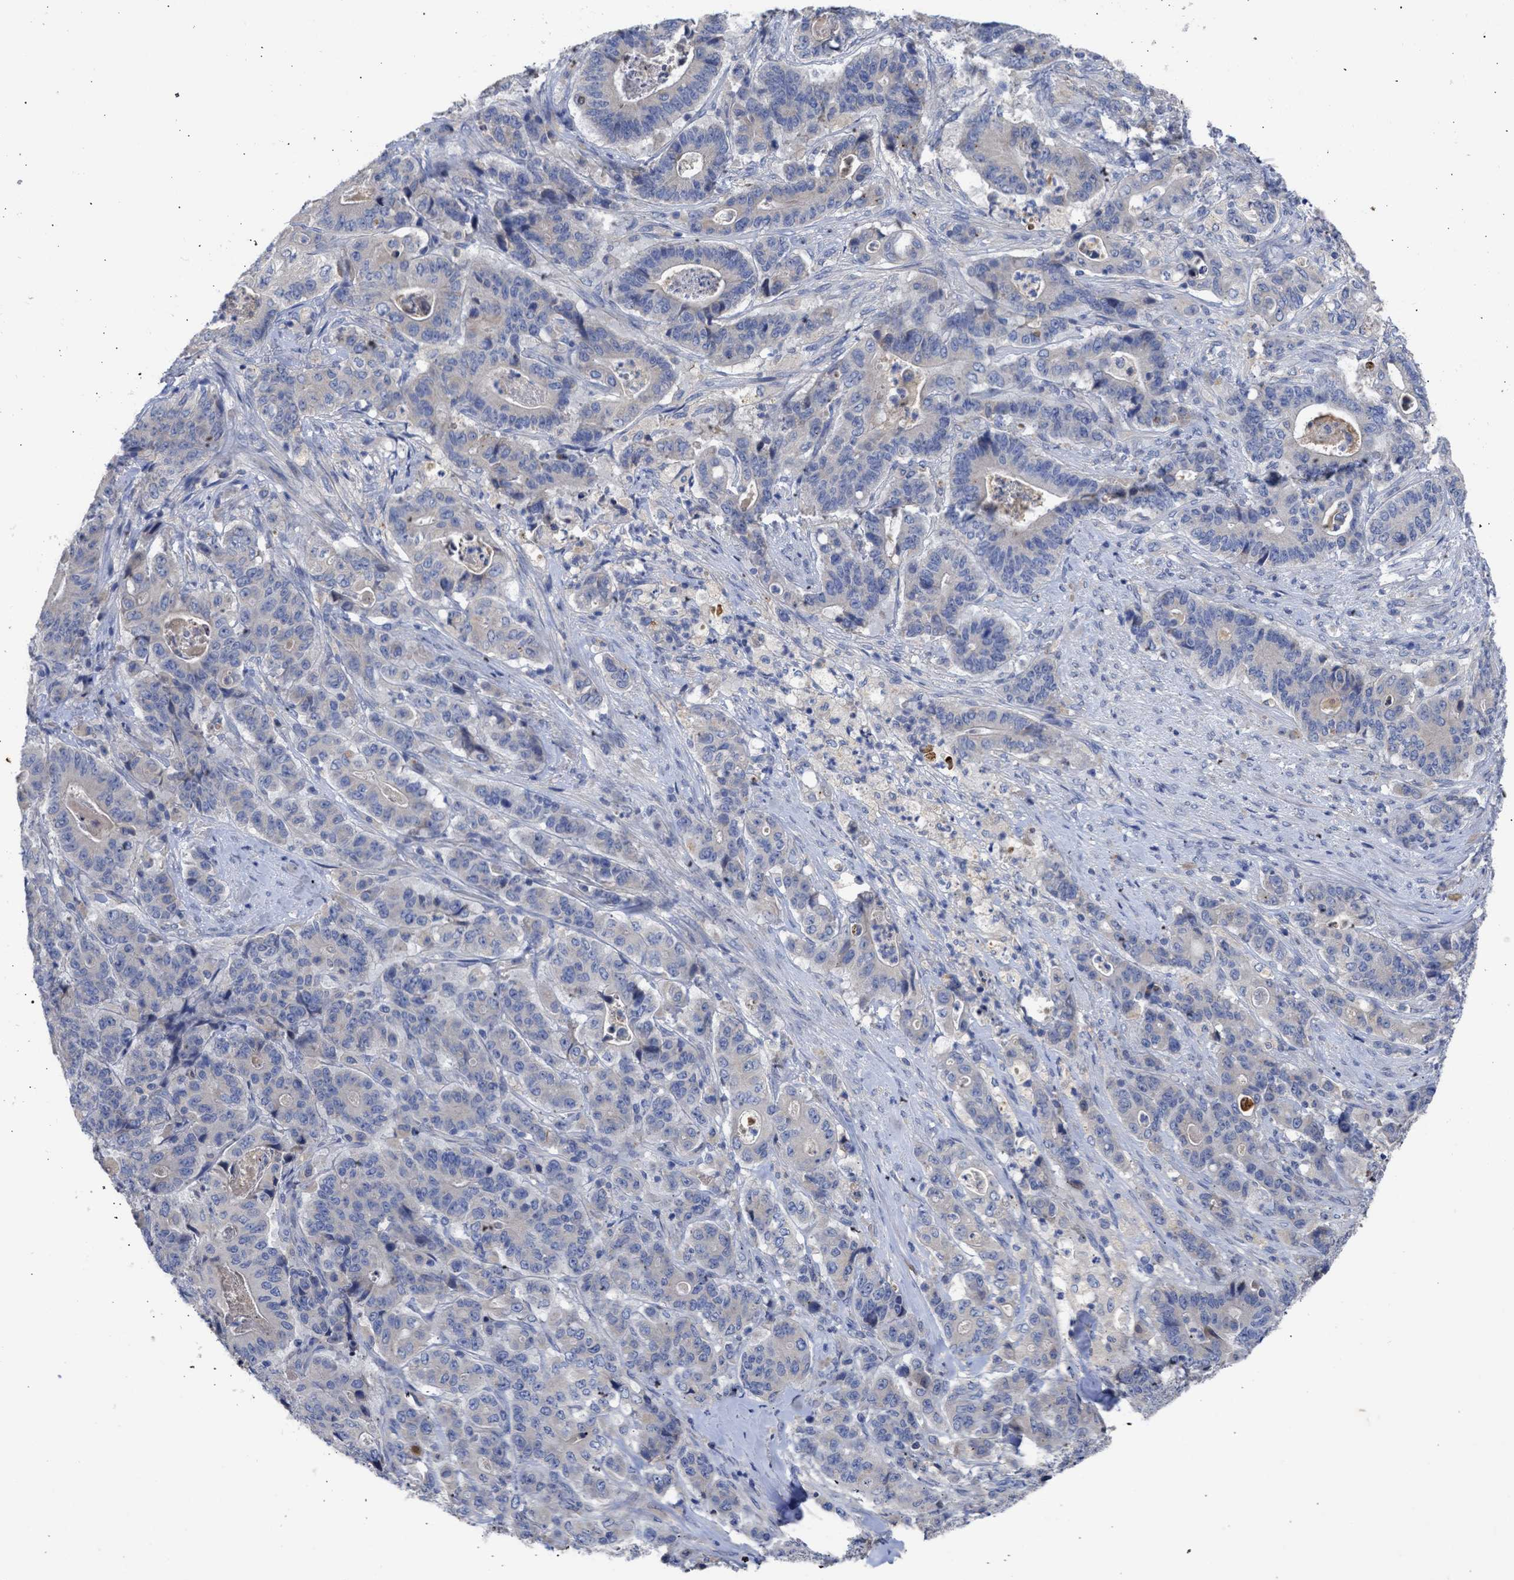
{"staining": {"intensity": "negative", "quantity": "none", "location": "none"}, "tissue": "stomach cancer", "cell_type": "Tumor cells", "image_type": "cancer", "snomed": [{"axis": "morphology", "description": "Adenocarcinoma, NOS"}, {"axis": "topography", "description": "Stomach"}], "caption": "DAB (3,3'-diaminobenzidine) immunohistochemical staining of stomach cancer reveals no significant staining in tumor cells.", "gene": "ARHGEF4", "patient": {"sex": "female", "age": 73}}